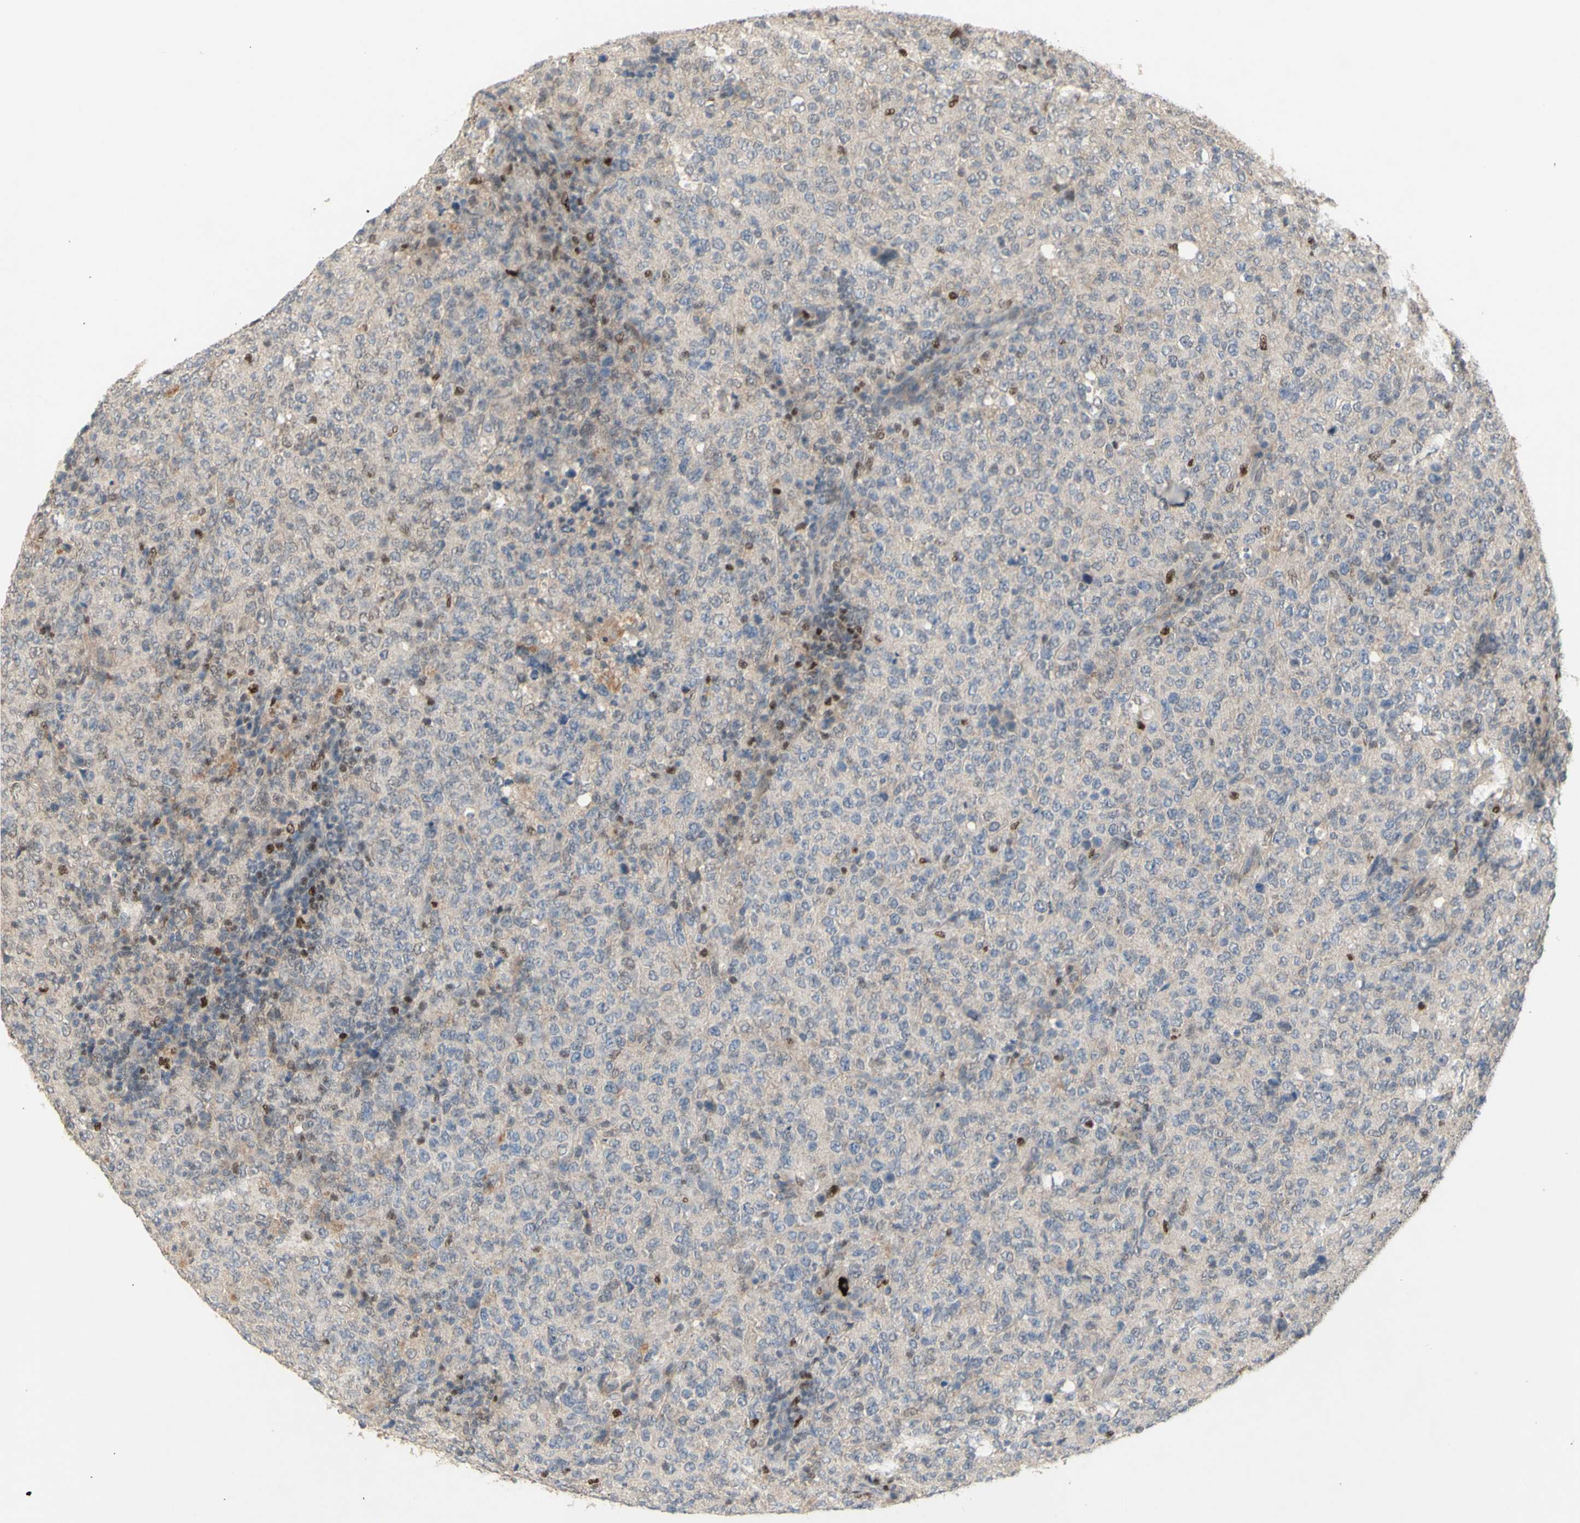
{"staining": {"intensity": "negative", "quantity": "none", "location": "none"}, "tissue": "lymphoma", "cell_type": "Tumor cells", "image_type": "cancer", "snomed": [{"axis": "morphology", "description": "Malignant lymphoma, non-Hodgkin's type, High grade"}, {"axis": "topography", "description": "Tonsil"}], "caption": "A photomicrograph of human lymphoma is negative for staining in tumor cells.", "gene": "NLRP1", "patient": {"sex": "female", "age": 36}}